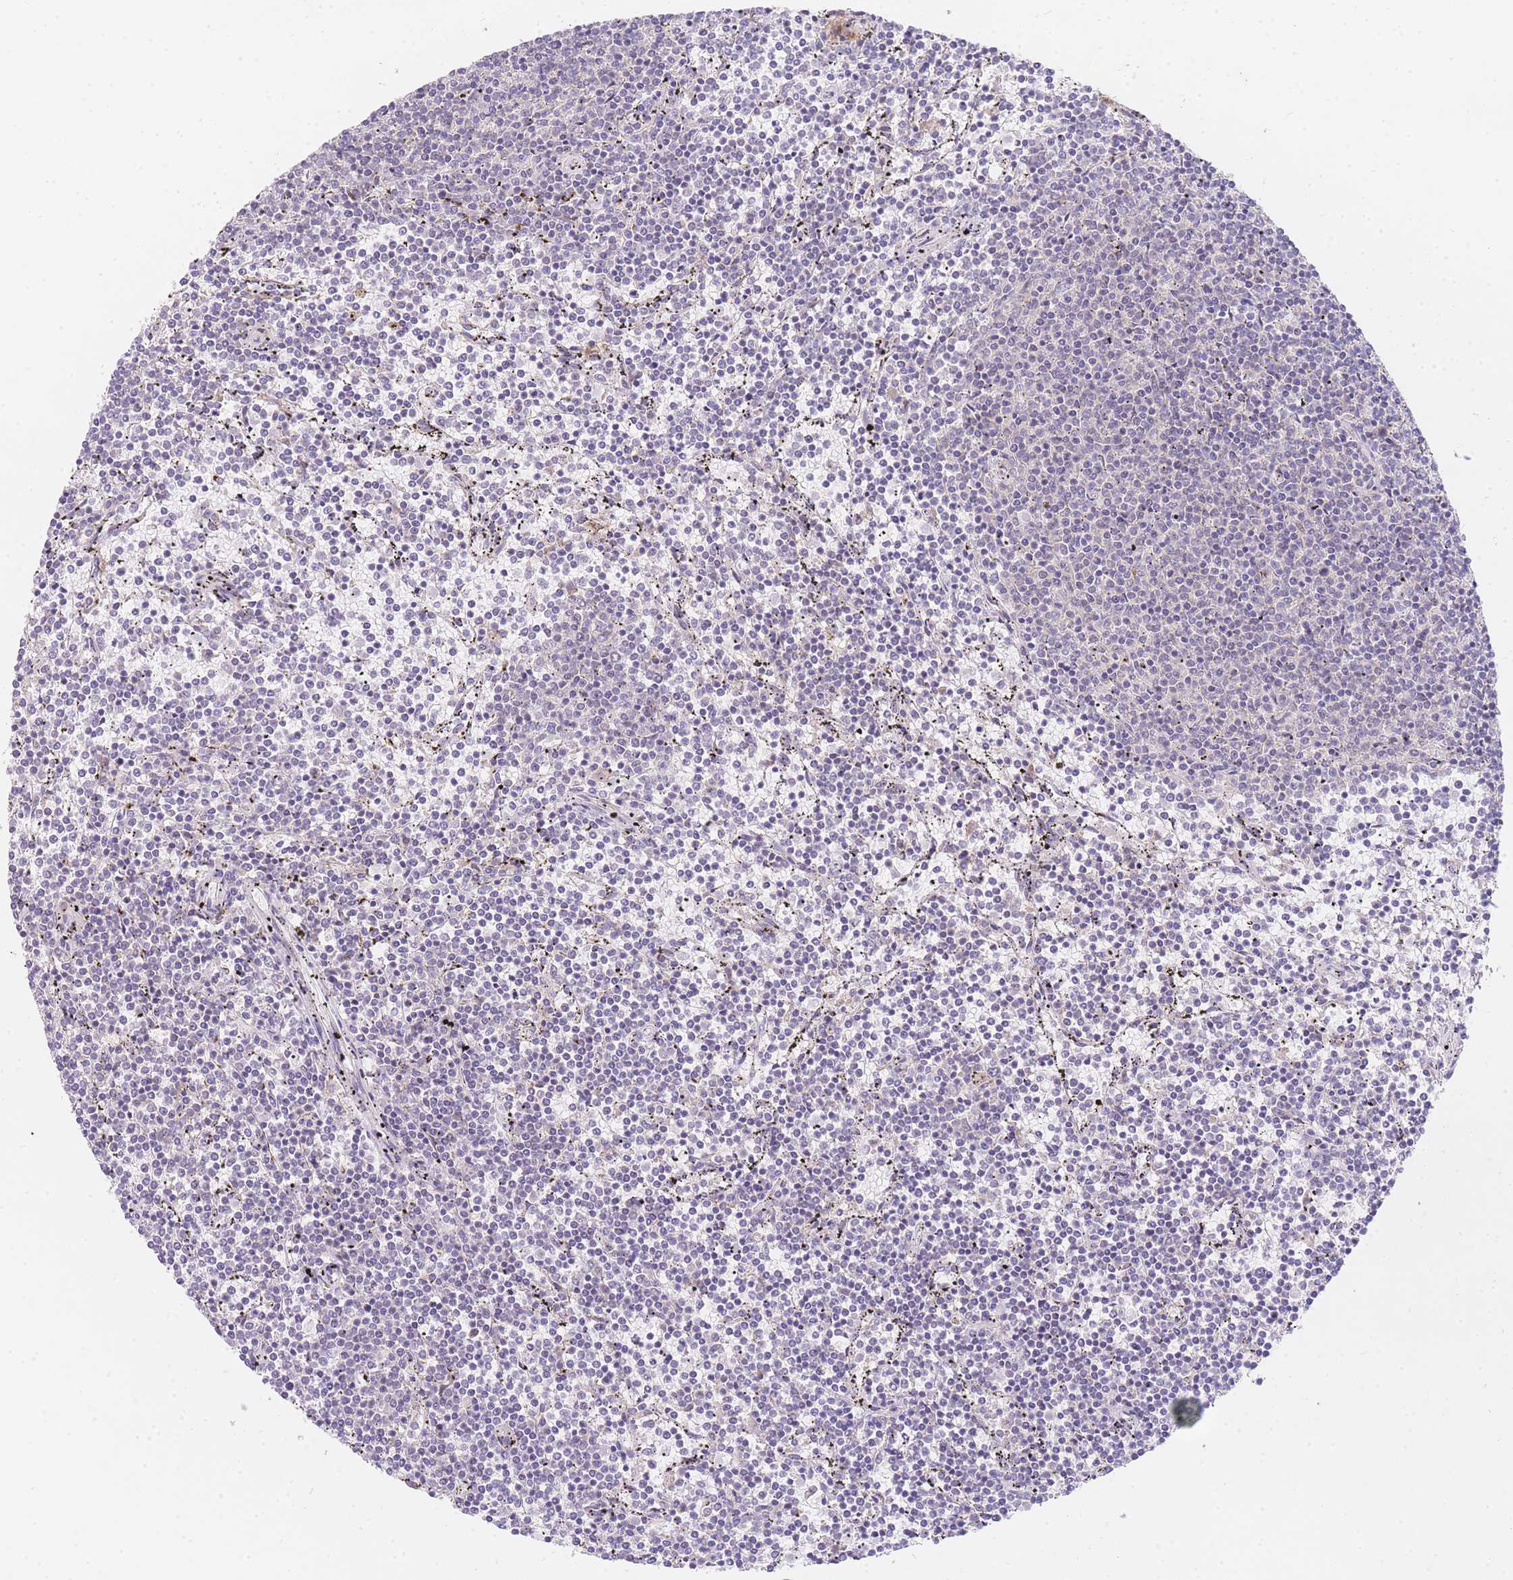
{"staining": {"intensity": "negative", "quantity": "none", "location": "none"}, "tissue": "lymphoma", "cell_type": "Tumor cells", "image_type": "cancer", "snomed": [{"axis": "morphology", "description": "Malignant lymphoma, non-Hodgkin's type, Low grade"}, {"axis": "topography", "description": "Spleen"}], "caption": "Tumor cells are negative for protein expression in human lymphoma.", "gene": "SLC25A33", "patient": {"sex": "female", "age": 50}}